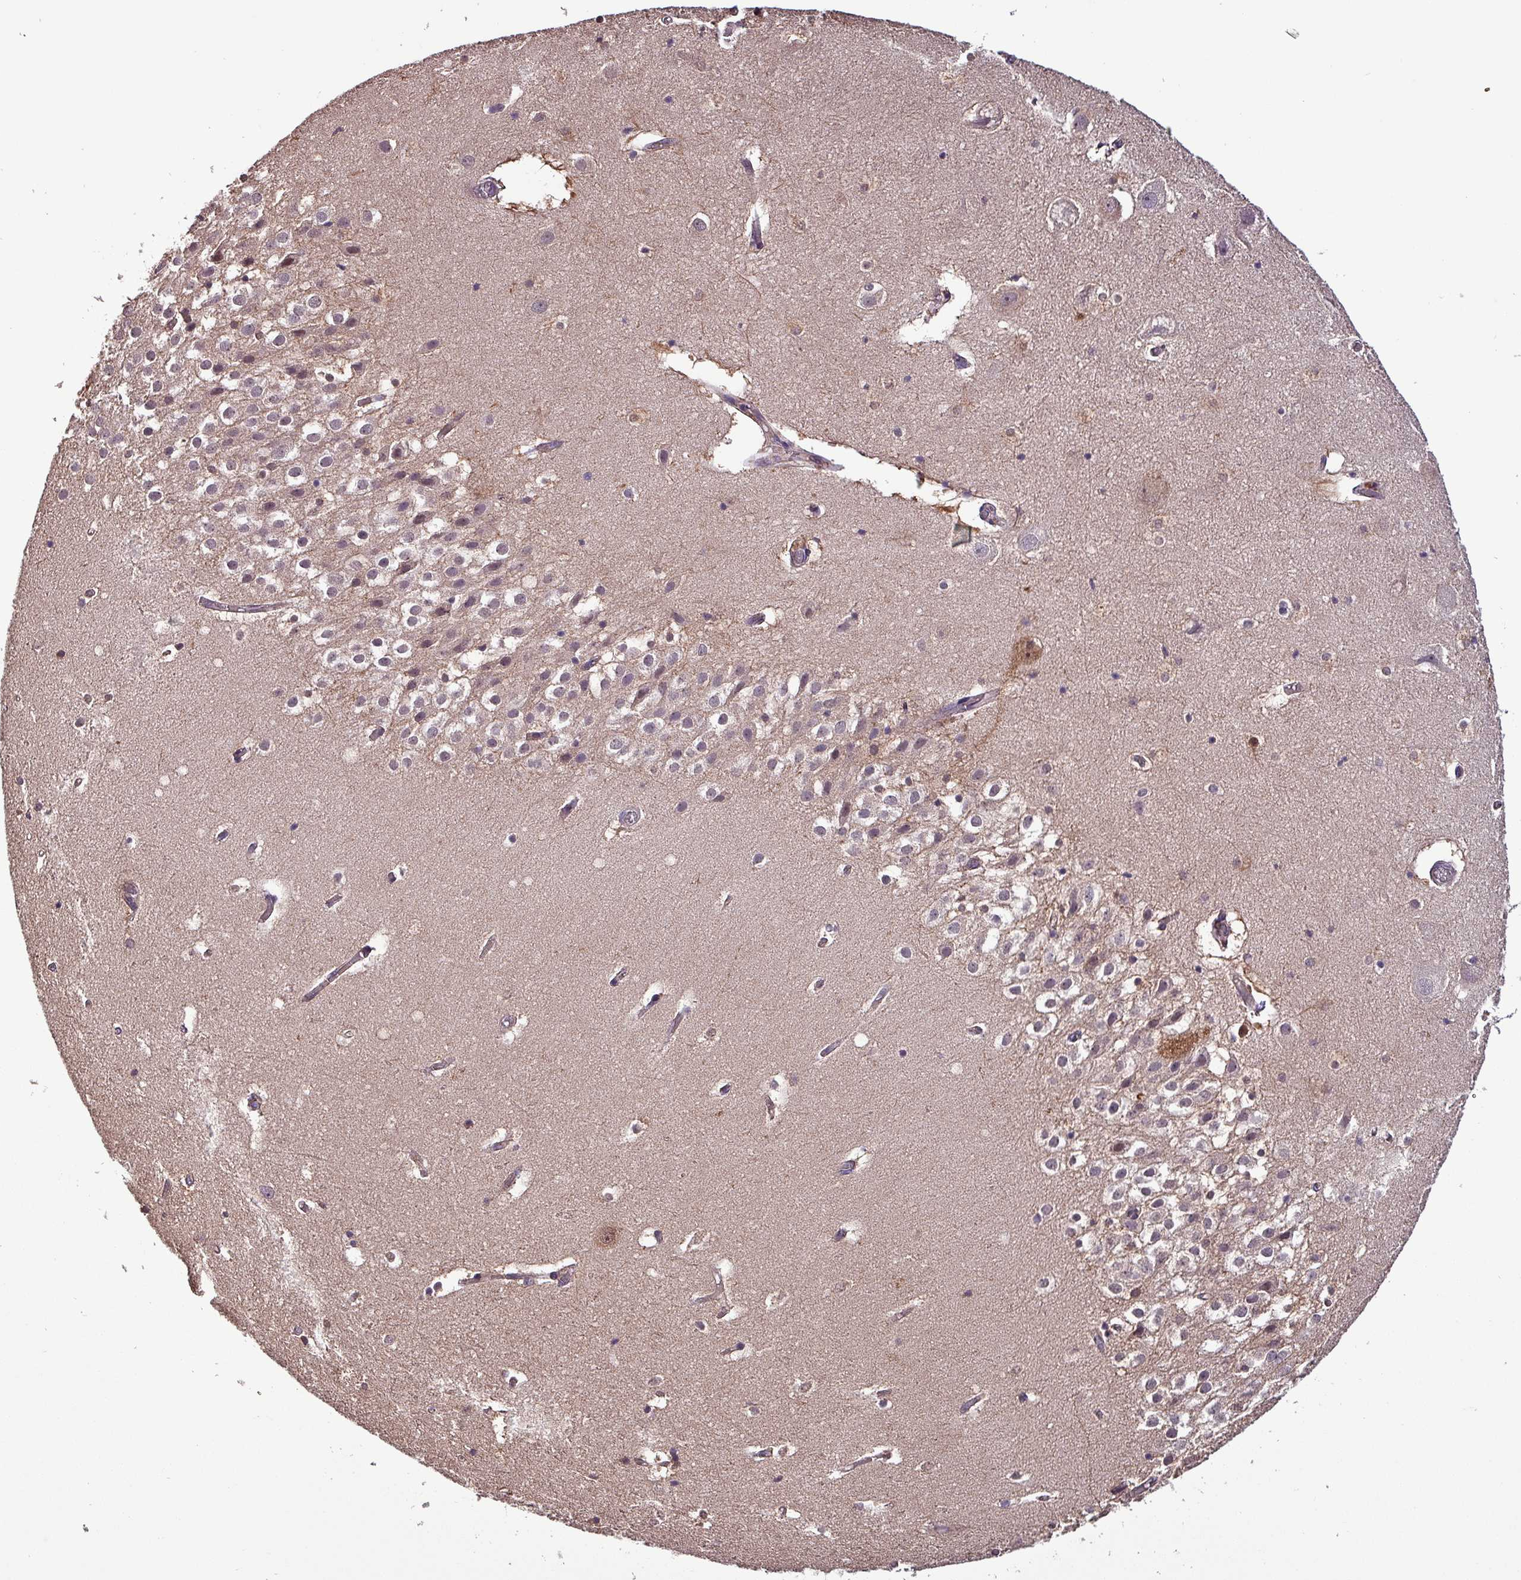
{"staining": {"intensity": "negative", "quantity": "none", "location": "none"}, "tissue": "hippocampus", "cell_type": "Glial cells", "image_type": "normal", "snomed": [{"axis": "morphology", "description": "Normal tissue, NOS"}, {"axis": "topography", "description": "Hippocampus"}], "caption": "Glial cells show no significant expression in benign hippocampus.", "gene": "PAFAH1B2", "patient": {"sex": "female", "age": 52}}